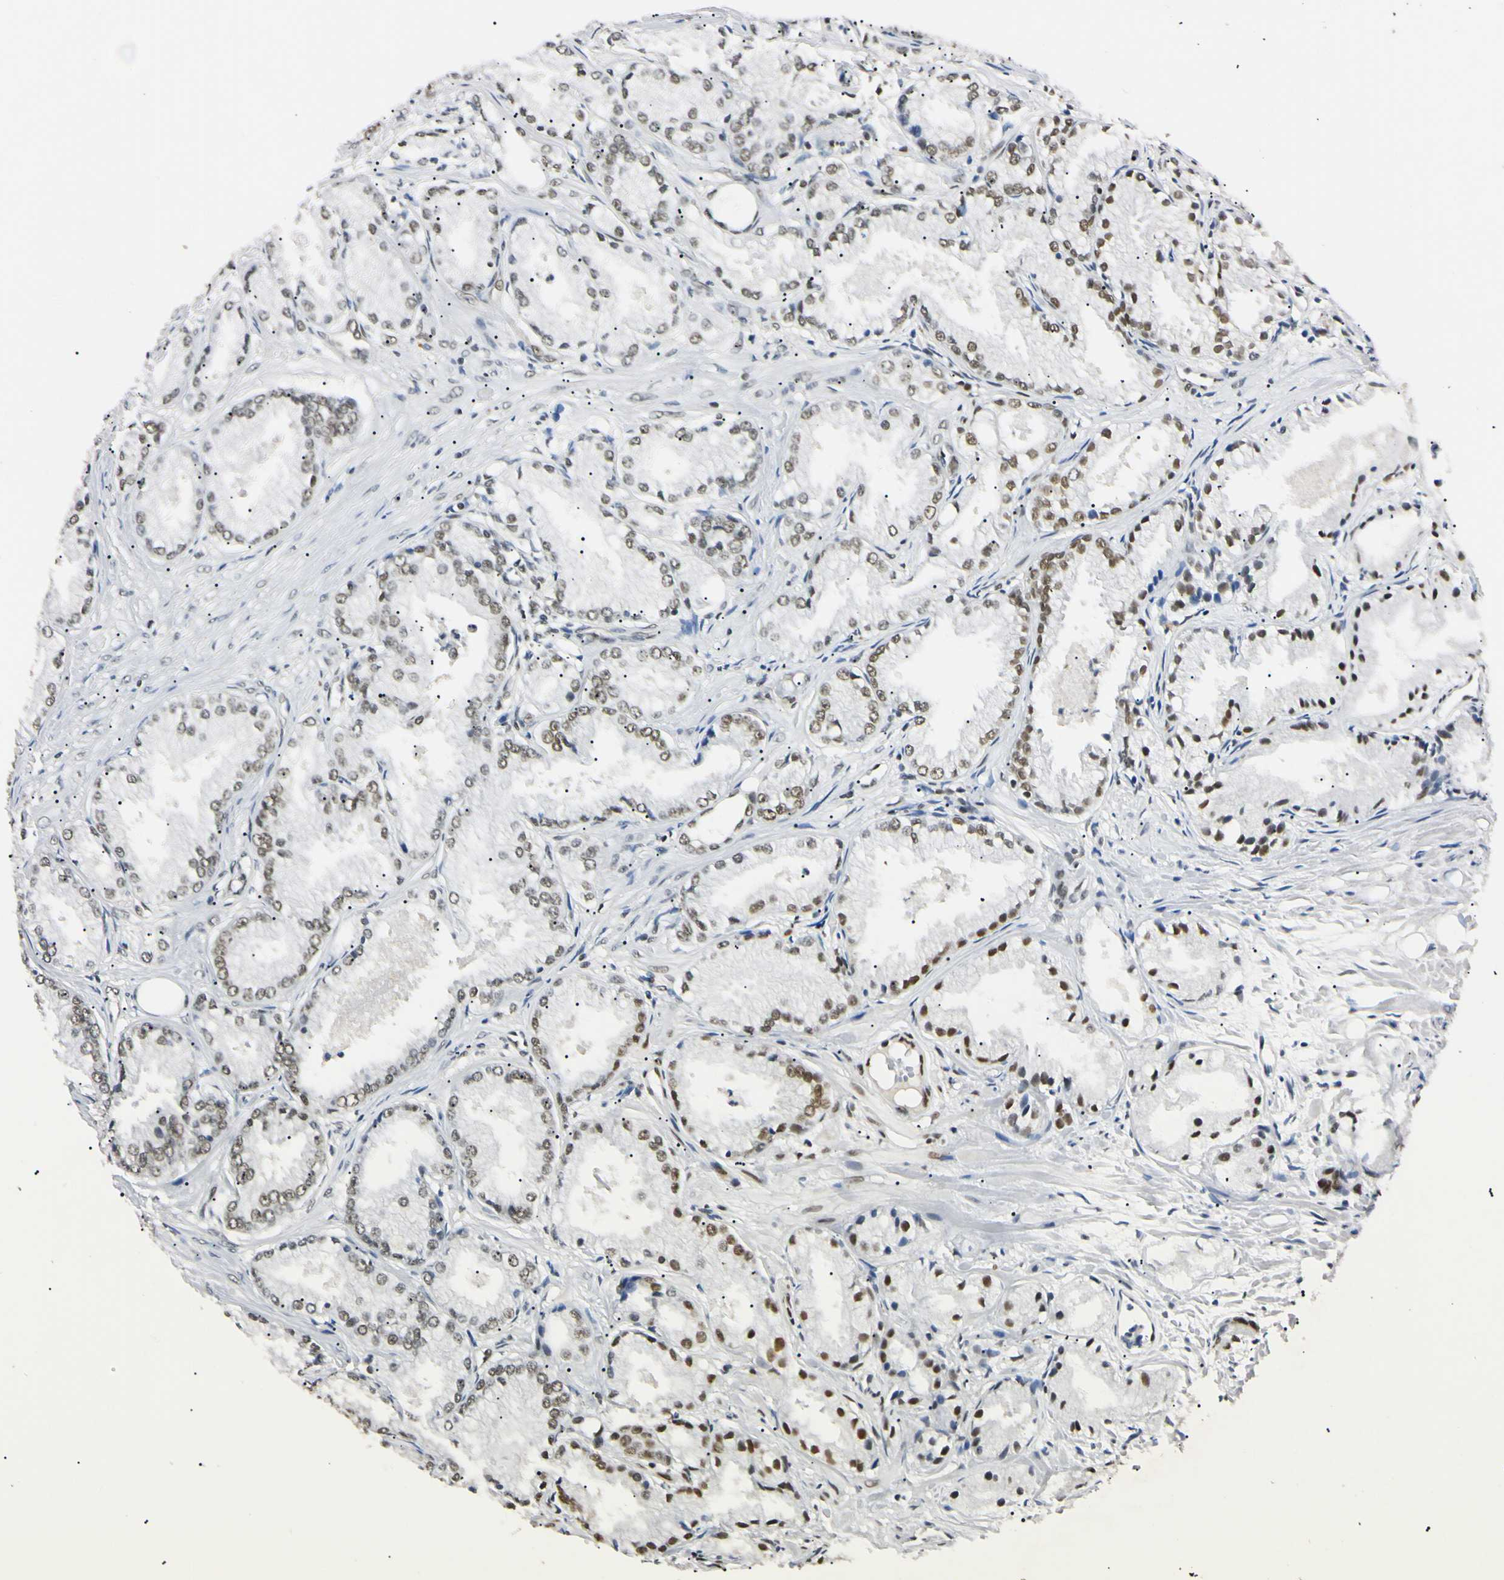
{"staining": {"intensity": "strong", "quantity": ">75%", "location": "nuclear"}, "tissue": "prostate cancer", "cell_type": "Tumor cells", "image_type": "cancer", "snomed": [{"axis": "morphology", "description": "Adenocarcinoma, Low grade"}, {"axis": "topography", "description": "Prostate"}], "caption": "Strong nuclear expression is seen in about >75% of tumor cells in prostate cancer.", "gene": "SMARCA5", "patient": {"sex": "male", "age": 72}}